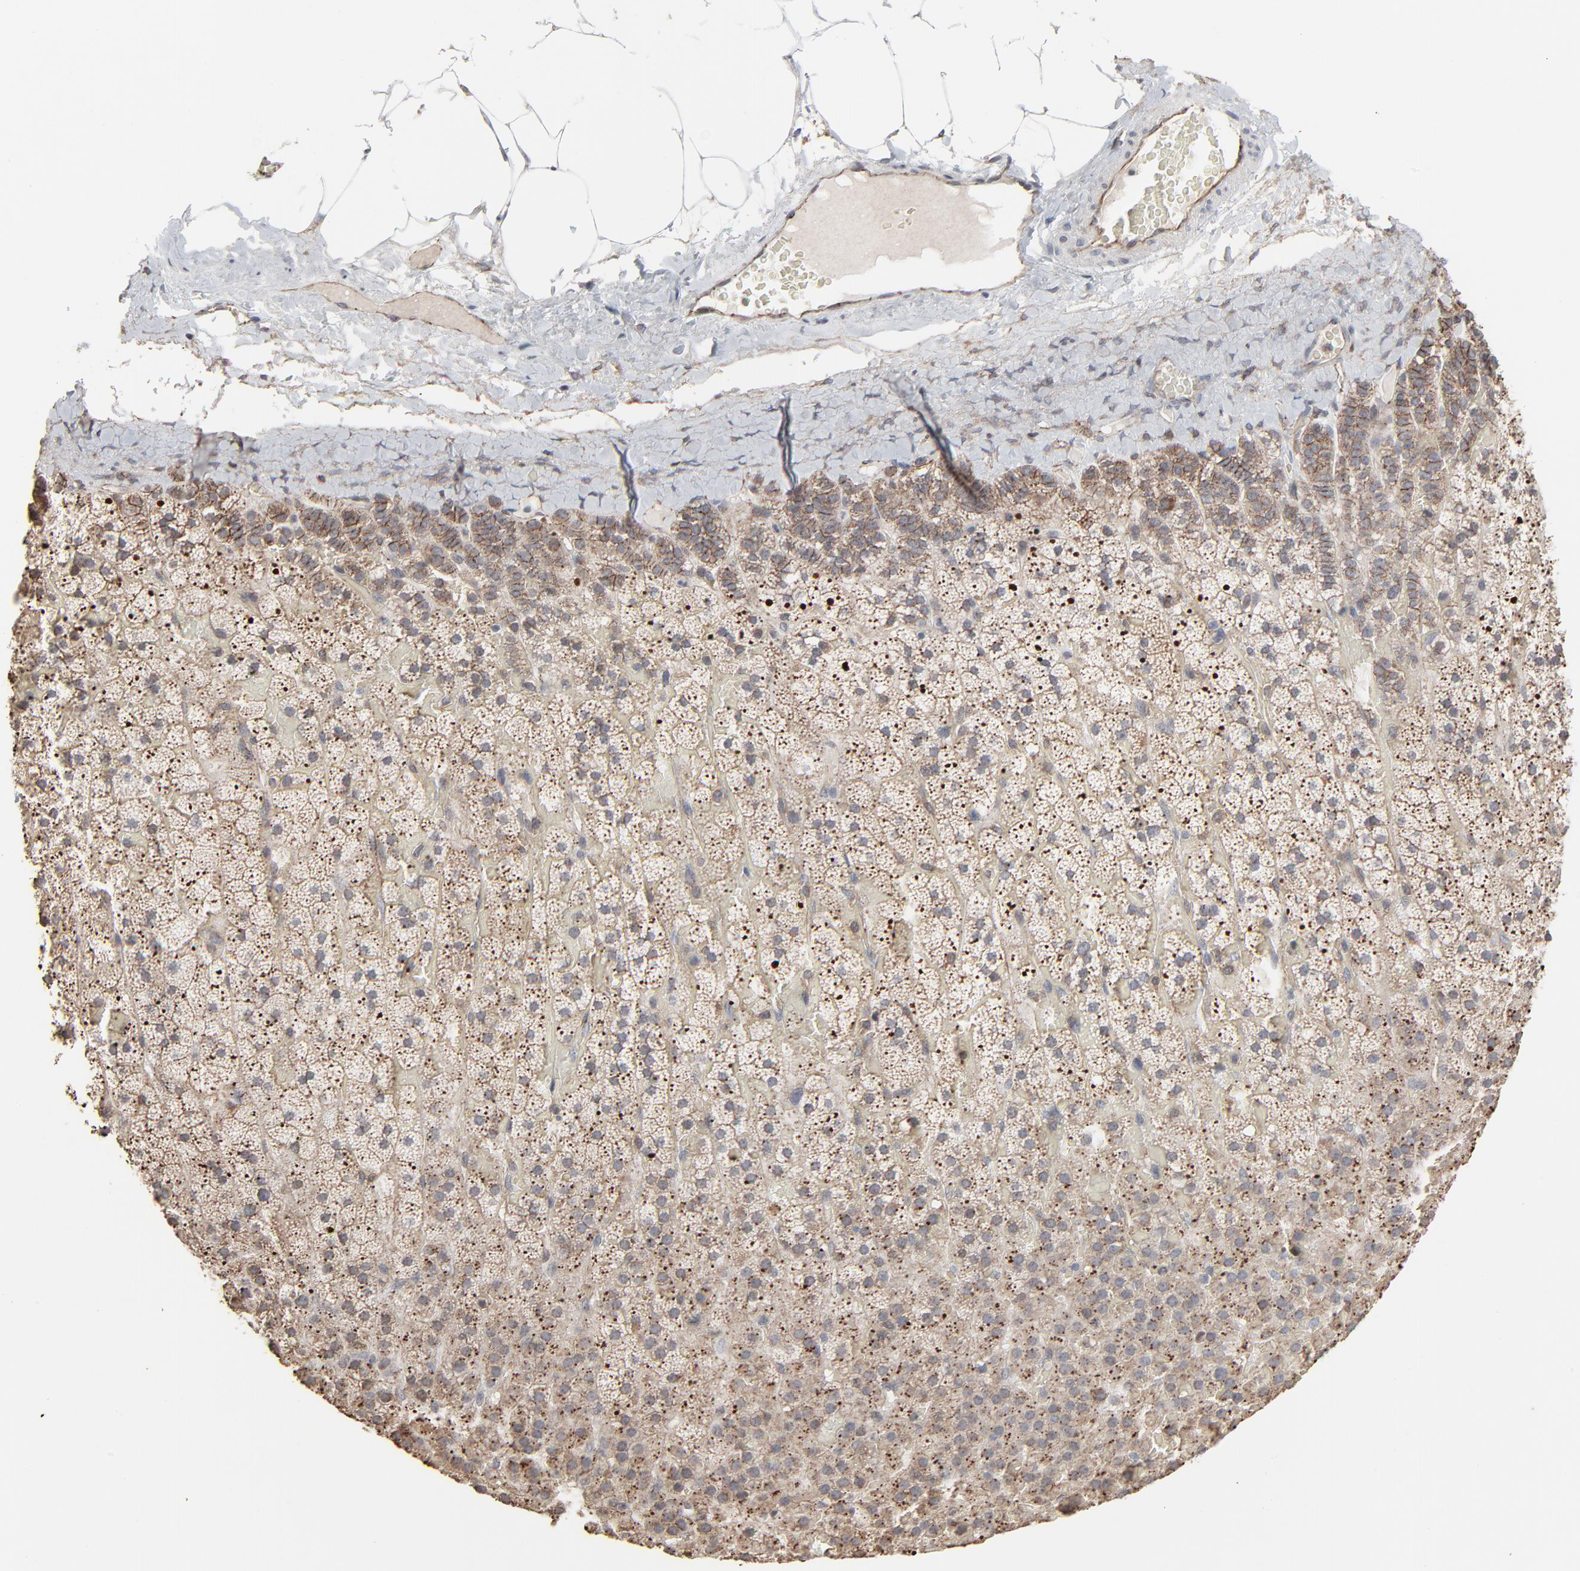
{"staining": {"intensity": "moderate", "quantity": ">75%", "location": "cytoplasmic/membranous"}, "tissue": "adrenal gland", "cell_type": "Glandular cells", "image_type": "normal", "snomed": [{"axis": "morphology", "description": "Normal tissue, NOS"}, {"axis": "topography", "description": "Adrenal gland"}], "caption": "Immunohistochemical staining of unremarkable adrenal gland reveals medium levels of moderate cytoplasmic/membranous staining in about >75% of glandular cells. (Stains: DAB in brown, nuclei in blue, Microscopy: brightfield microscopy at high magnification).", "gene": "CTNND1", "patient": {"sex": "male", "age": 35}}